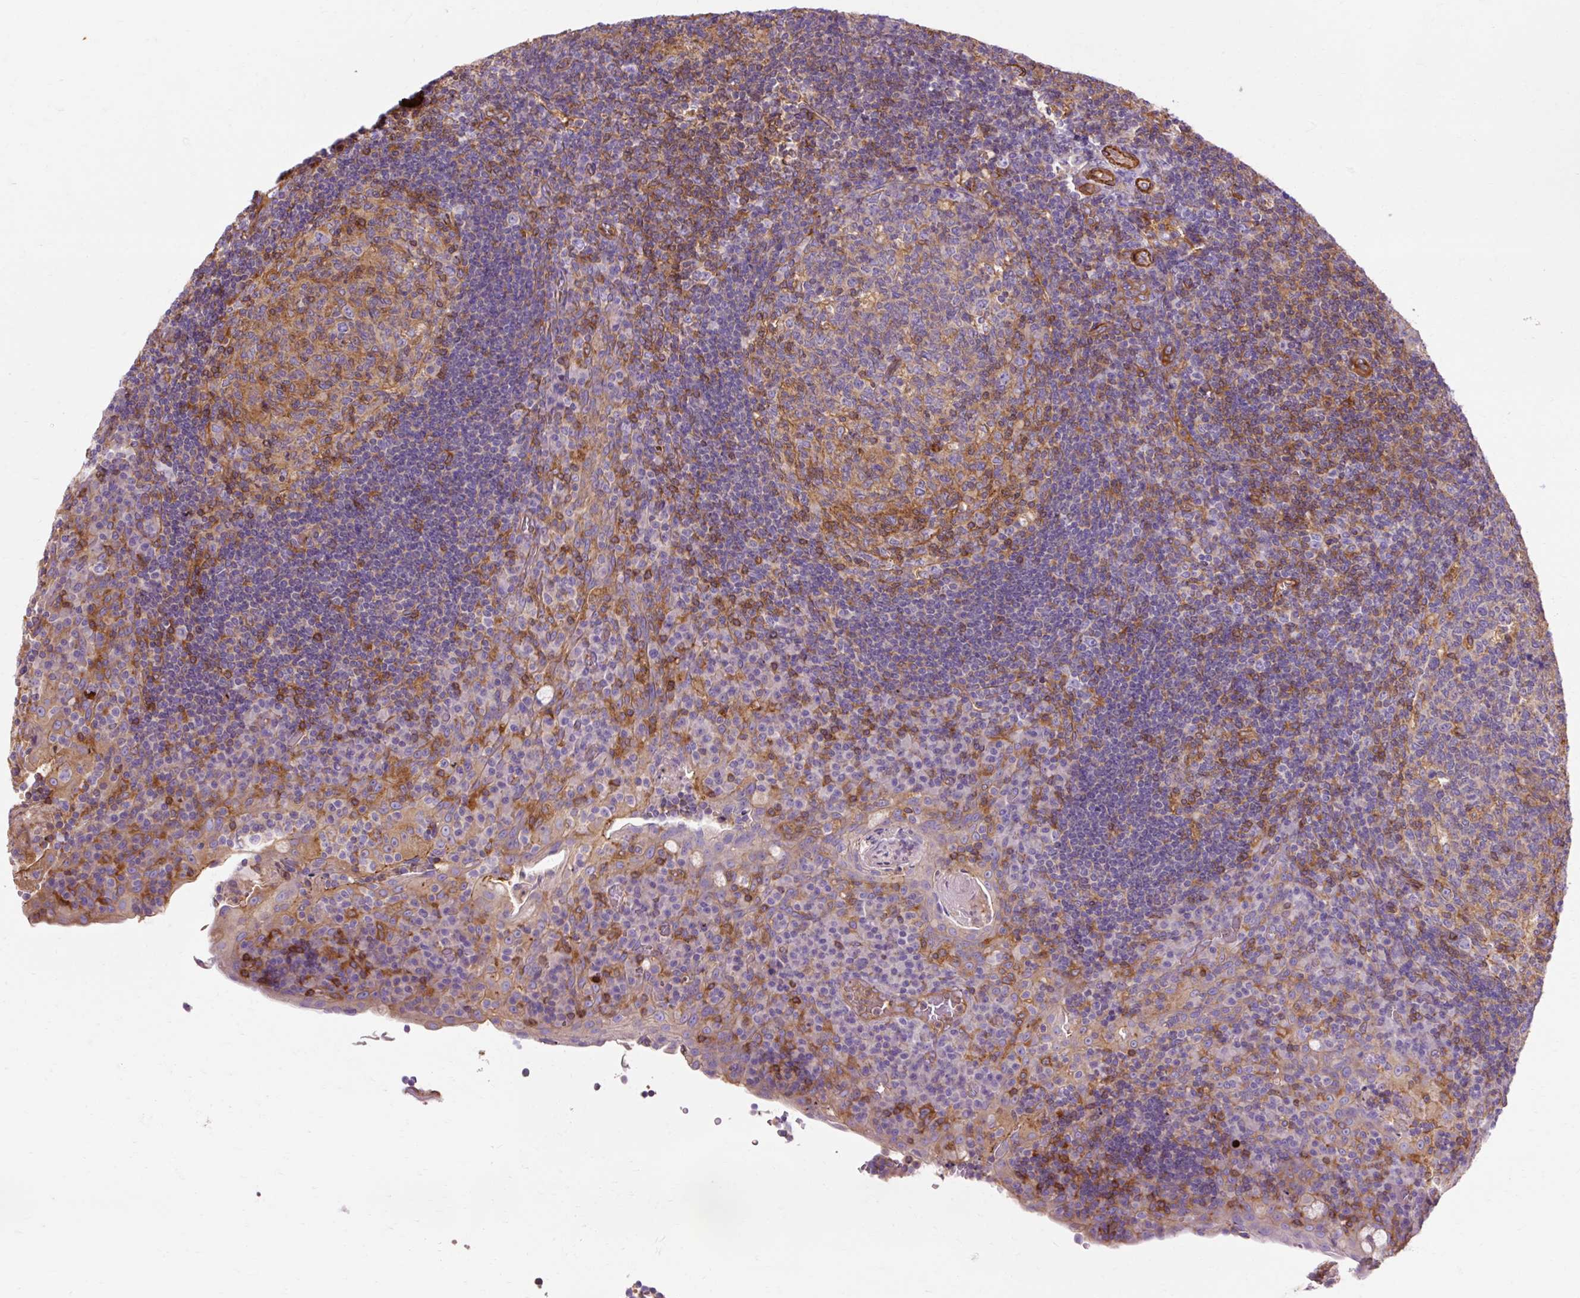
{"staining": {"intensity": "moderate", "quantity": "<25%", "location": "cytoplasmic/membranous"}, "tissue": "tonsil", "cell_type": "Germinal center cells", "image_type": "normal", "snomed": [{"axis": "morphology", "description": "Normal tissue, NOS"}, {"axis": "topography", "description": "Tonsil"}], "caption": "The photomicrograph demonstrates staining of normal tonsil, revealing moderate cytoplasmic/membranous protein staining (brown color) within germinal center cells. The staining was performed using DAB, with brown indicating positive protein expression. Nuclei are stained blue with hematoxylin.", "gene": "TBC1D2B", "patient": {"sex": "male", "age": 17}}